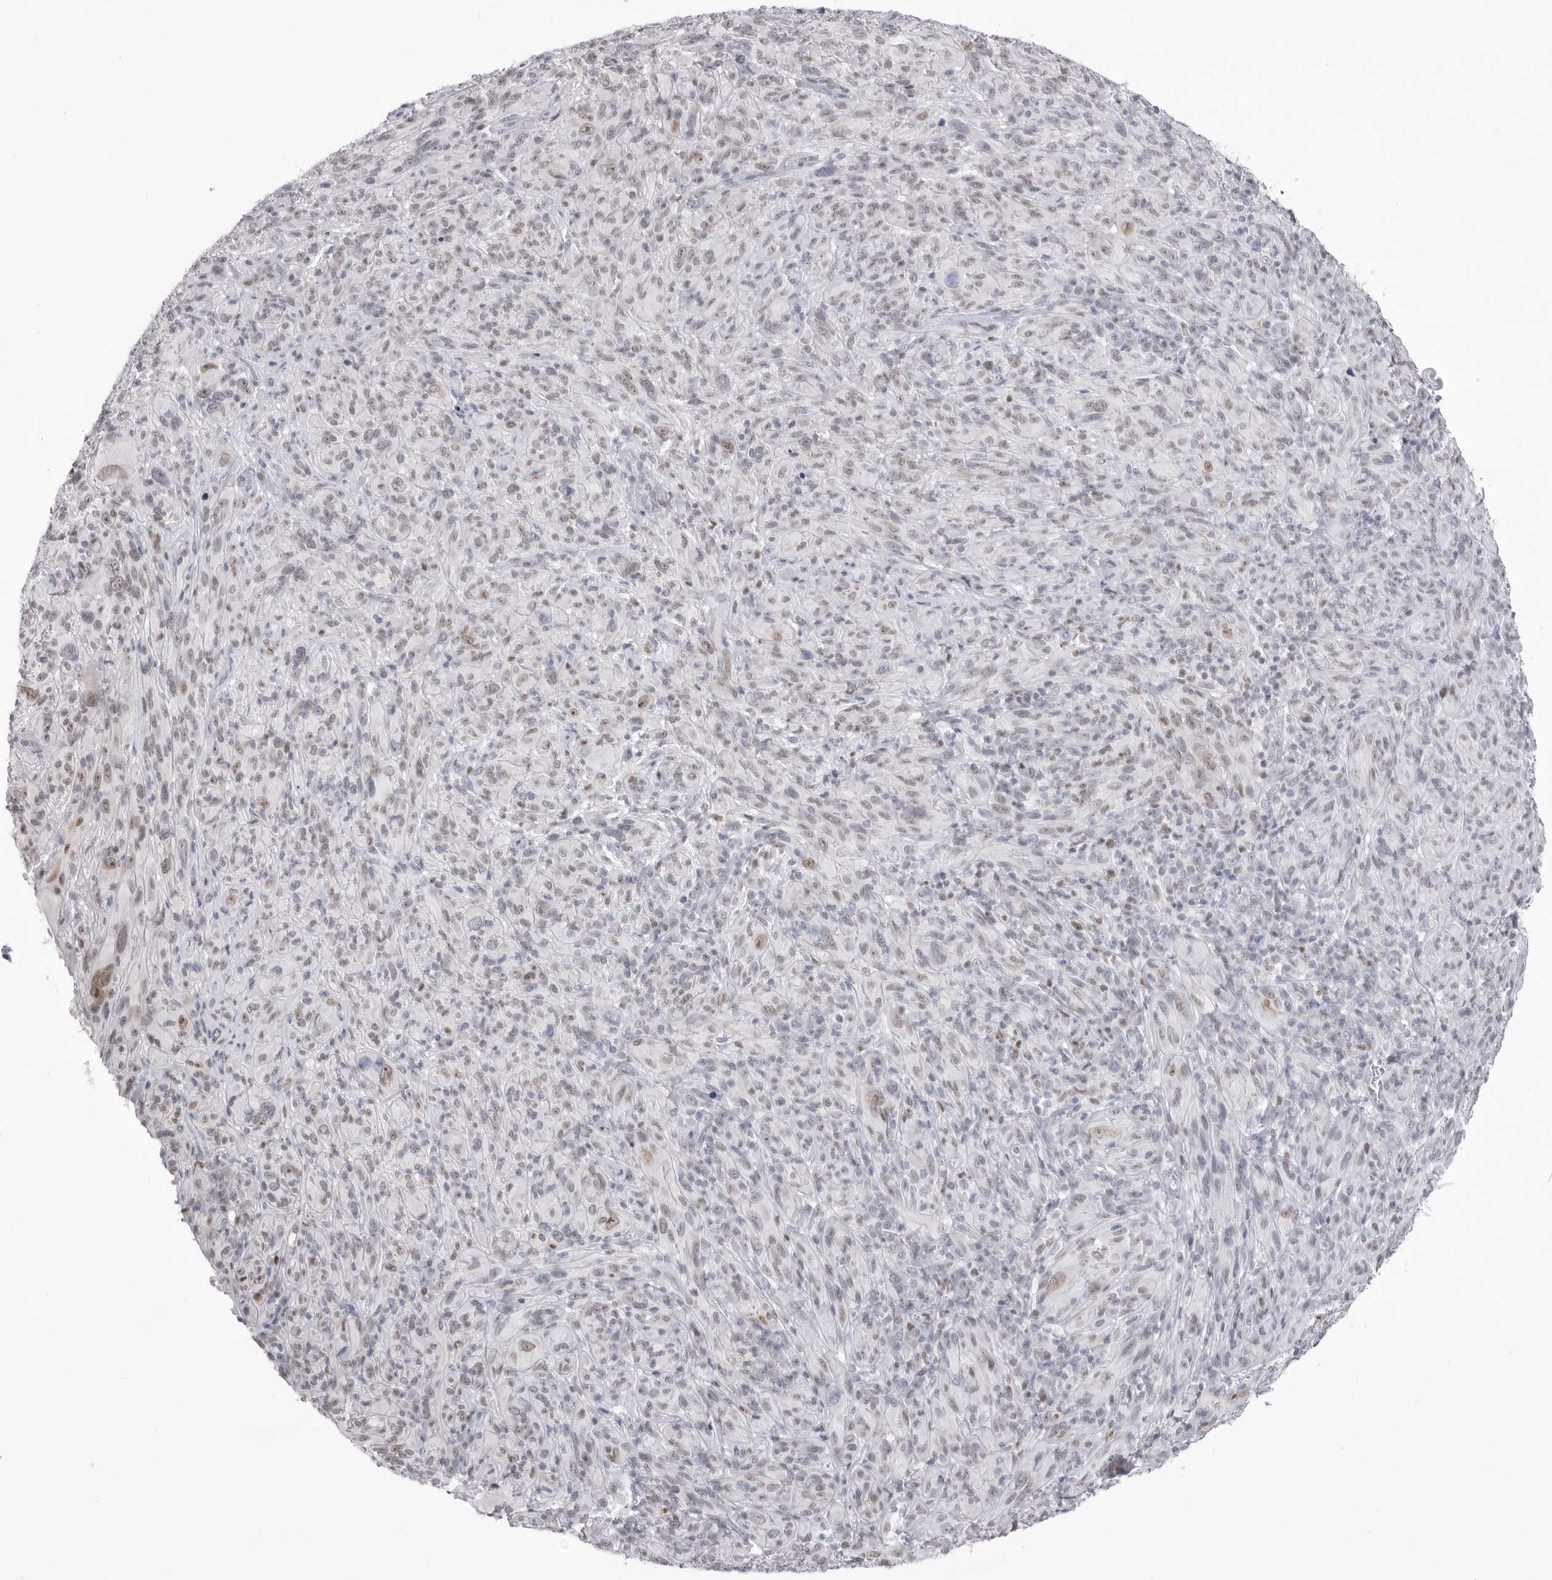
{"staining": {"intensity": "weak", "quantity": "25%-75%", "location": "nuclear"}, "tissue": "melanoma", "cell_type": "Tumor cells", "image_type": "cancer", "snomed": [{"axis": "morphology", "description": "Malignant melanoma, NOS"}, {"axis": "topography", "description": "Skin of head"}], "caption": "Immunohistochemistry (IHC) of melanoma reveals low levels of weak nuclear expression in about 25%-75% of tumor cells. (DAB (3,3'-diaminobenzidine) IHC with brightfield microscopy, high magnification).", "gene": "ZBTB7B", "patient": {"sex": "male", "age": 96}}